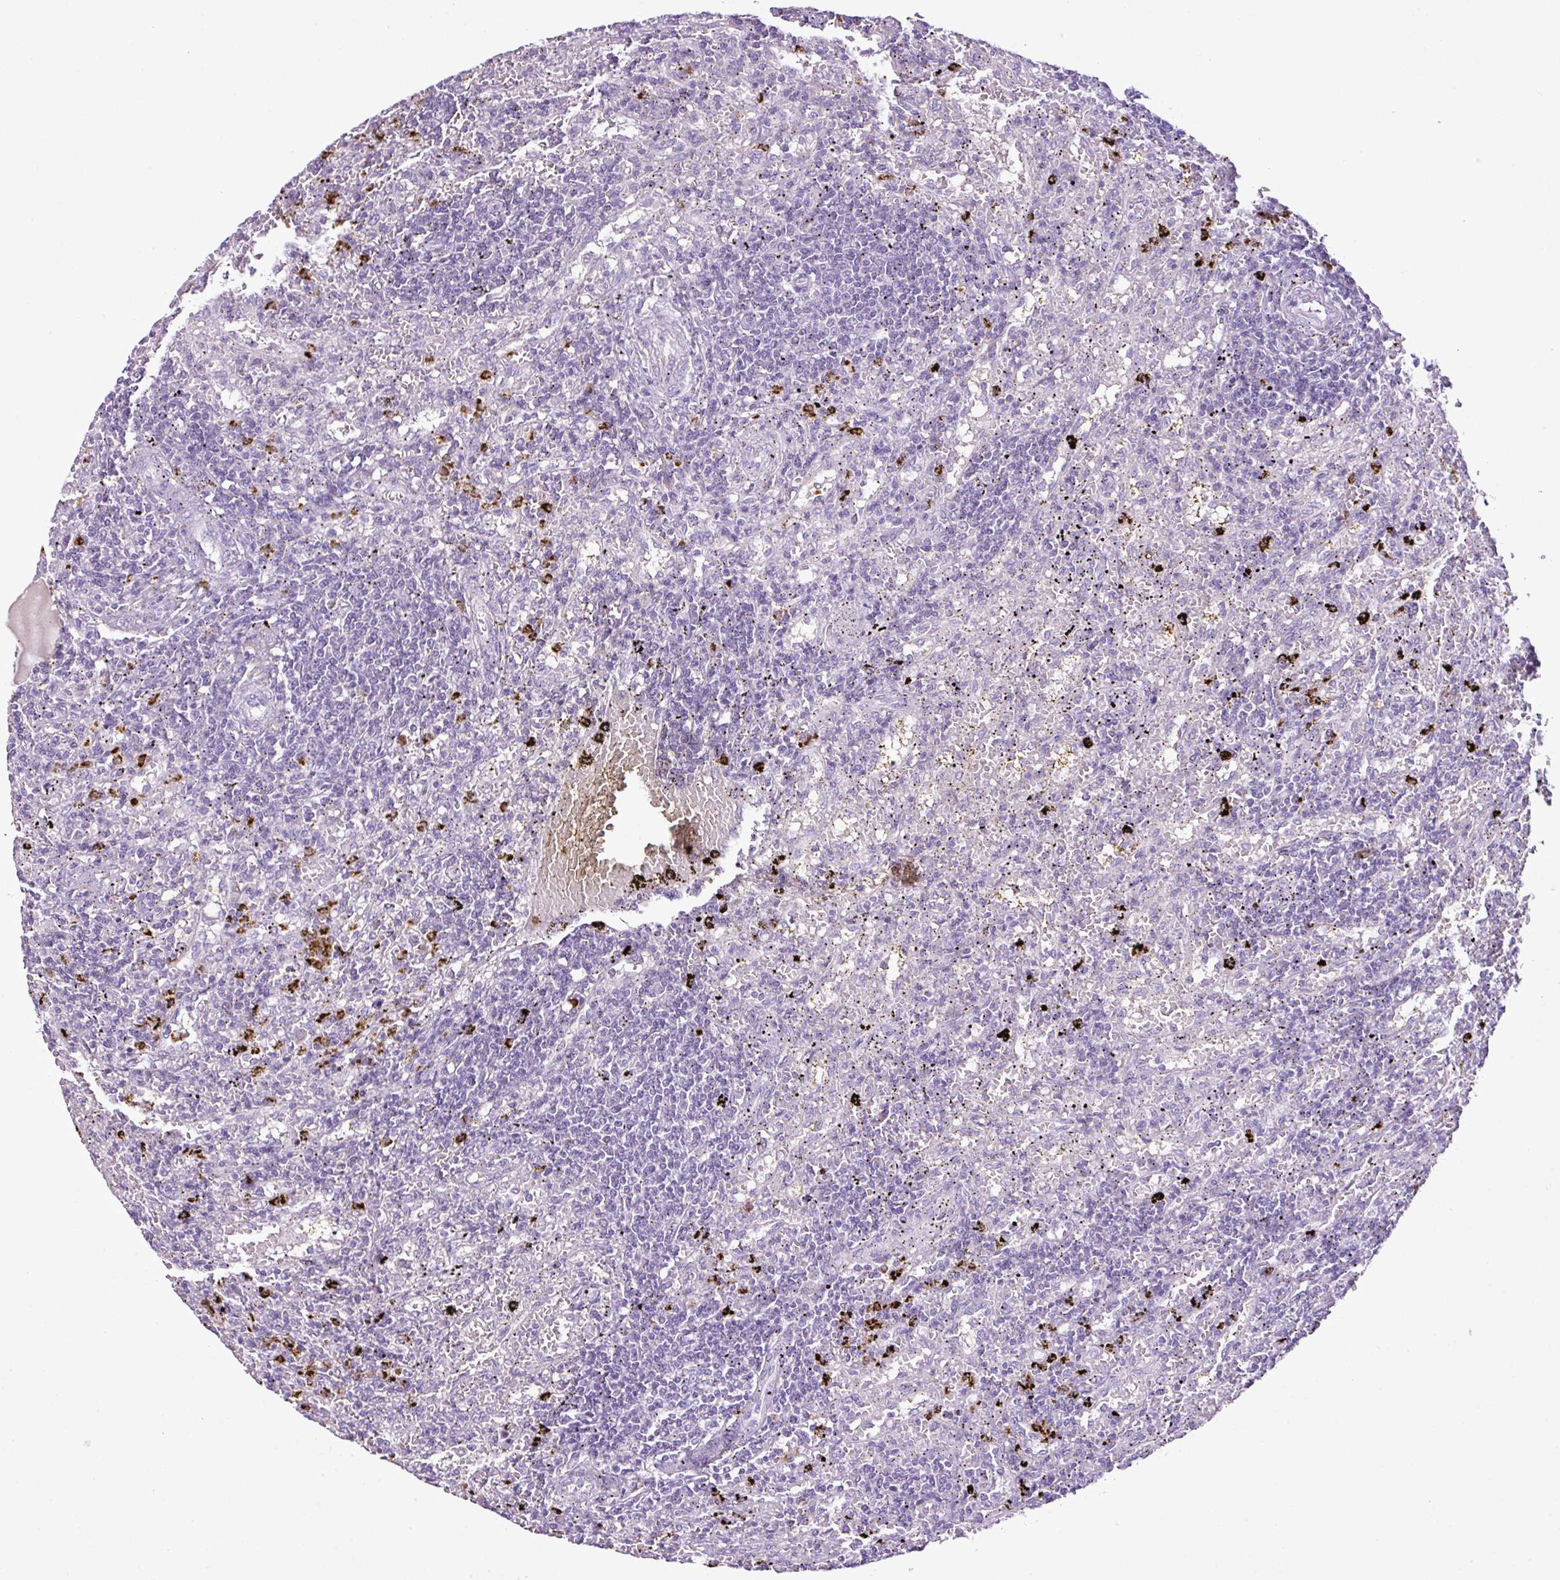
{"staining": {"intensity": "negative", "quantity": "none", "location": "none"}, "tissue": "lymphoma", "cell_type": "Tumor cells", "image_type": "cancer", "snomed": [{"axis": "morphology", "description": "Malignant lymphoma, non-Hodgkin's type, Low grade"}, {"axis": "topography", "description": "Spleen"}], "caption": "This photomicrograph is of malignant lymphoma, non-Hodgkin's type (low-grade) stained with IHC to label a protein in brown with the nuclei are counter-stained blue. There is no positivity in tumor cells.", "gene": "HTR3E", "patient": {"sex": "male", "age": 76}}